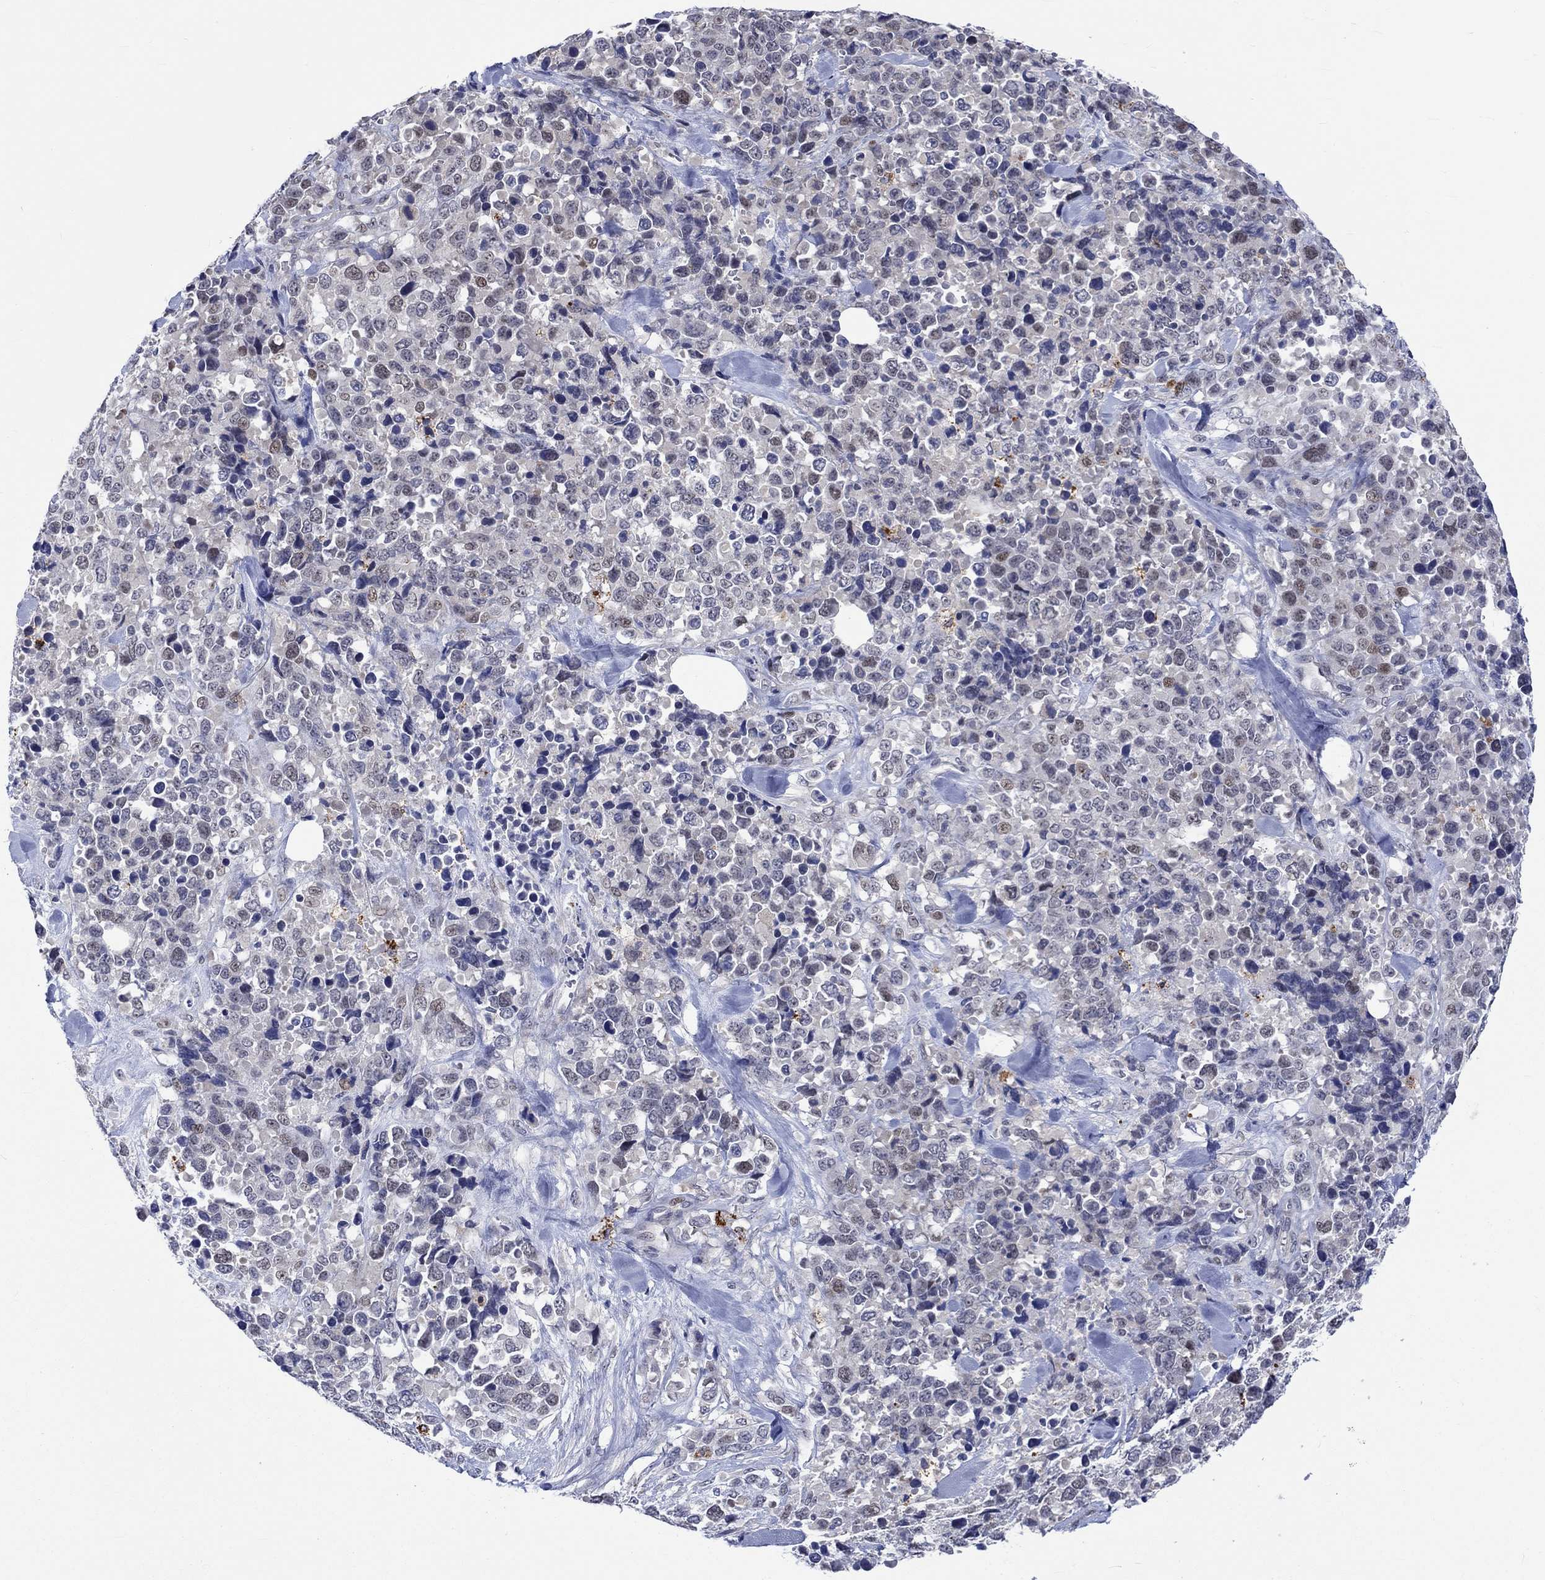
{"staining": {"intensity": "weak", "quantity": "<25%", "location": "nuclear"}, "tissue": "melanoma", "cell_type": "Tumor cells", "image_type": "cancer", "snomed": [{"axis": "morphology", "description": "Malignant melanoma, Metastatic site"}, {"axis": "topography", "description": "Skin"}], "caption": "This photomicrograph is of melanoma stained with immunohistochemistry to label a protein in brown with the nuclei are counter-stained blue. There is no expression in tumor cells.", "gene": "E2F8", "patient": {"sex": "male", "age": 84}}